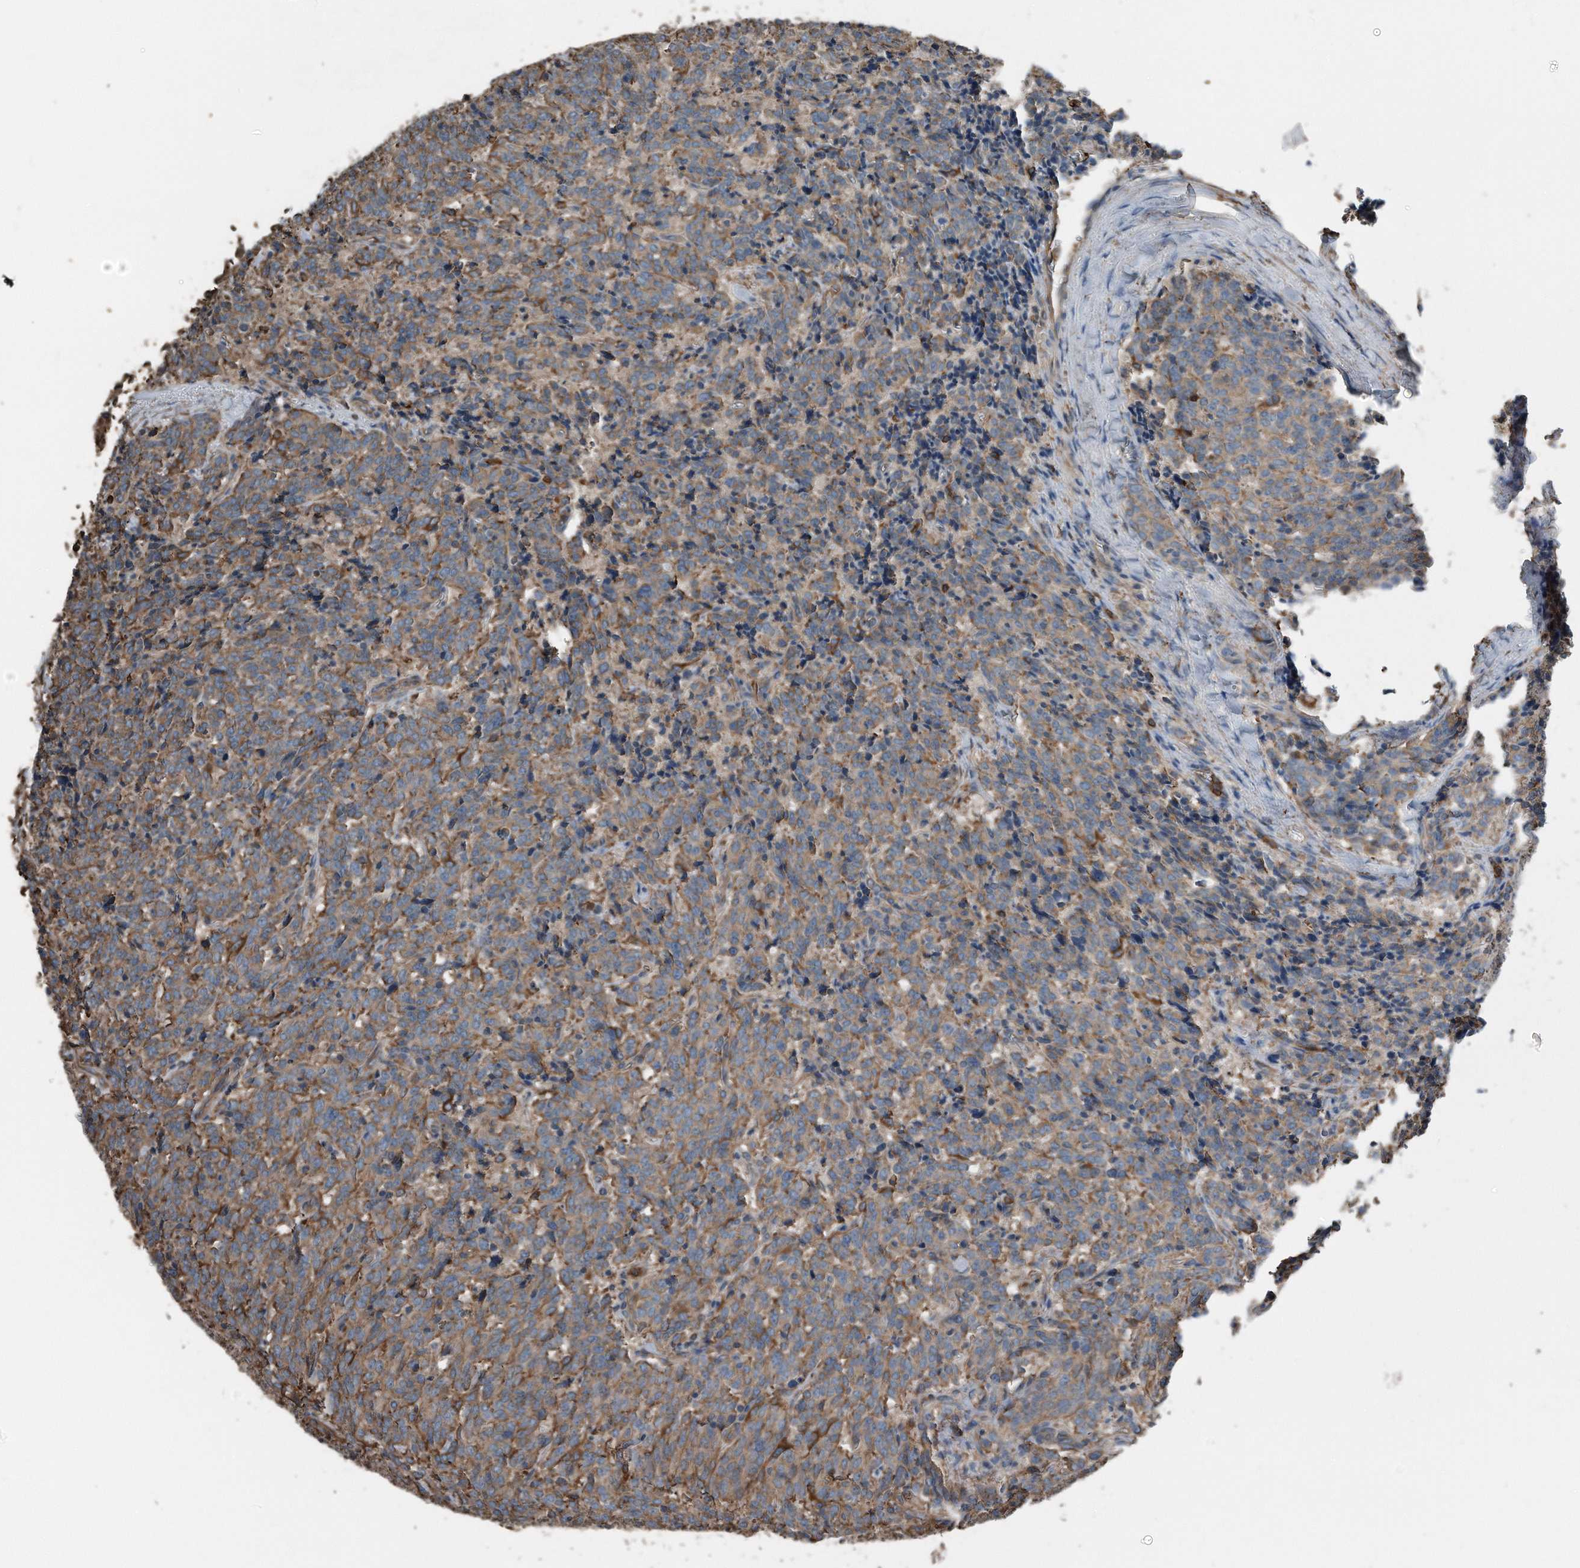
{"staining": {"intensity": "weak", "quantity": ">75%", "location": "cytoplasmic/membranous"}, "tissue": "carcinoid", "cell_type": "Tumor cells", "image_type": "cancer", "snomed": [{"axis": "morphology", "description": "Carcinoid, malignant, NOS"}, {"axis": "topography", "description": "Lung"}], "caption": "Immunohistochemical staining of human carcinoid (malignant) demonstrates low levels of weak cytoplasmic/membranous positivity in about >75% of tumor cells.", "gene": "RSPO3", "patient": {"sex": "female", "age": 46}}